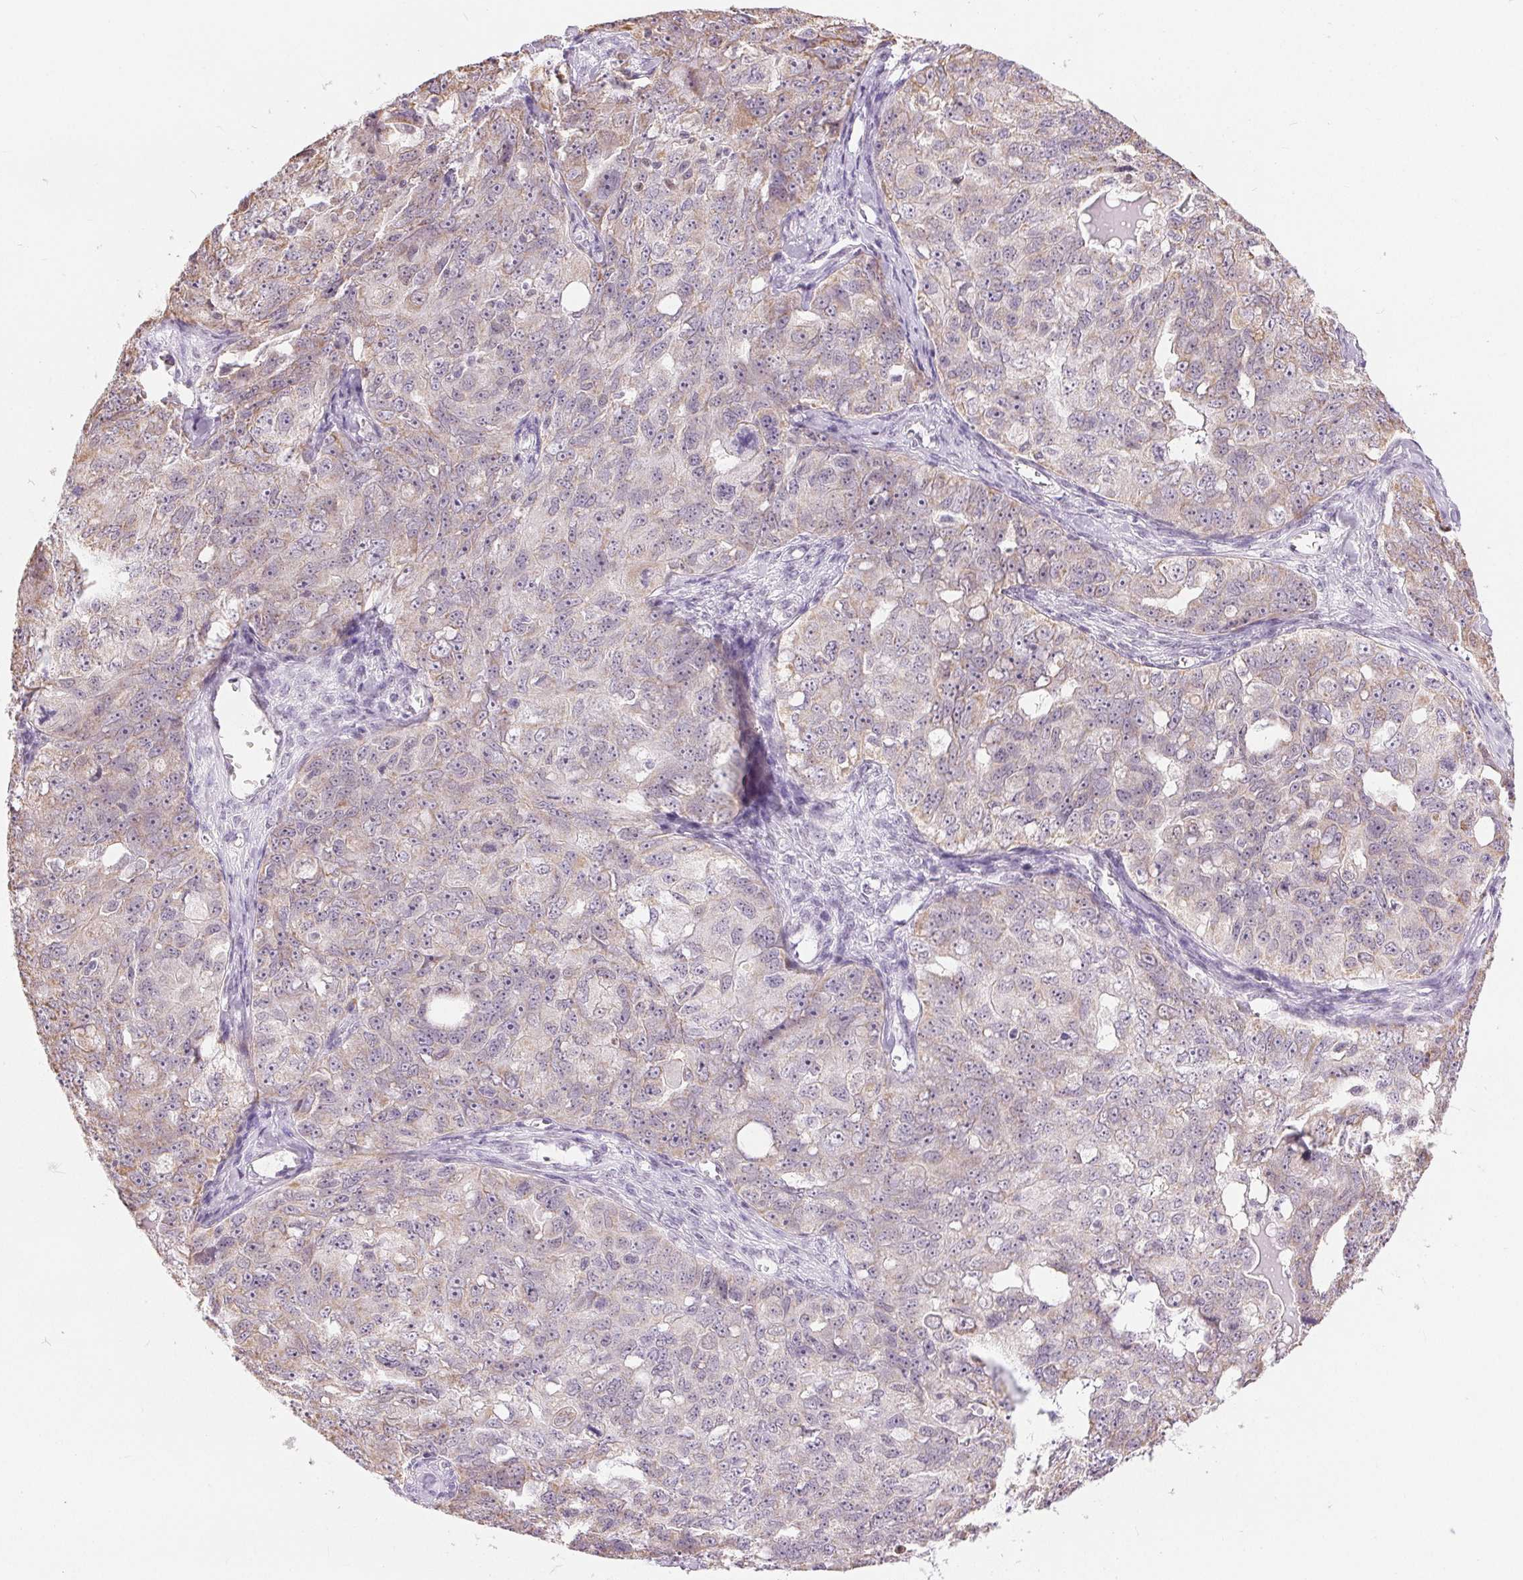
{"staining": {"intensity": "weak", "quantity": "25%-75%", "location": "cytoplasmic/membranous"}, "tissue": "ovarian cancer", "cell_type": "Tumor cells", "image_type": "cancer", "snomed": [{"axis": "morphology", "description": "Carcinoma, endometroid"}, {"axis": "topography", "description": "Ovary"}], "caption": "This is an image of immunohistochemistry (IHC) staining of ovarian endometroid carcinoma, which shows weak positivity in the cytoplasmic/membranous of tumor cells.", "gene": "POU2F2", "patient": {"sex": "female", "age": 70}}